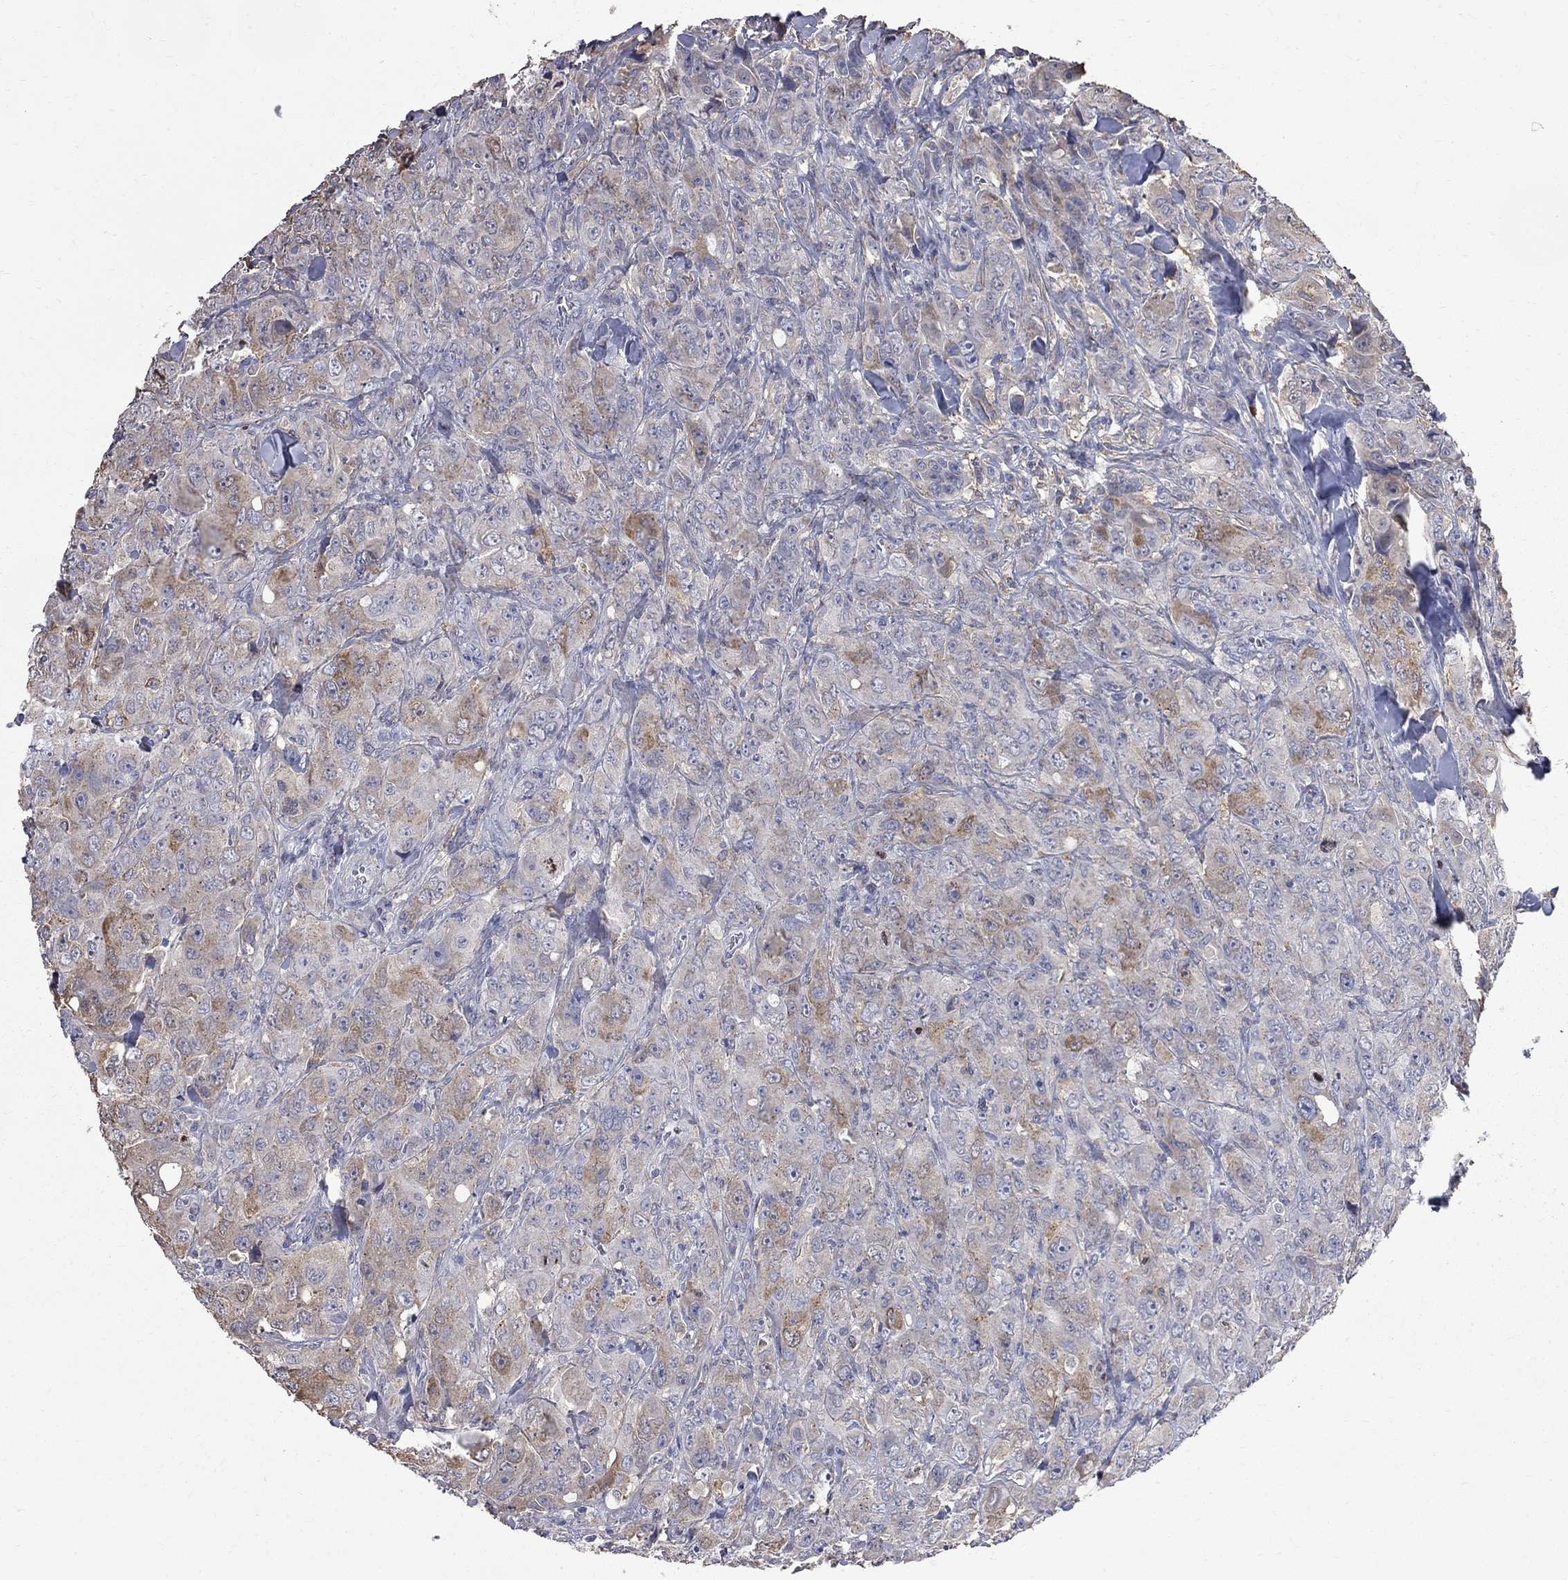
{"staining": {"intensity": "weak", "quantity": "<25%", "location": "cytoplasmic/membranous"}, "tissue": "breast cancer", "cell_type": "Tumor cells", "image_type": "cancer", "snomed": [{"axis": "morphology", "description": "Duct carcinoma"}, {"axis": "topography", "description": "Breast"}], "caption": "This is an immunohistochemistry (IHC) image of breast invasive ductal carcinoma. There is no expression in tumor cells.", "gene": "CKAP2", "patient": {"sex": "female", "age": 43}}